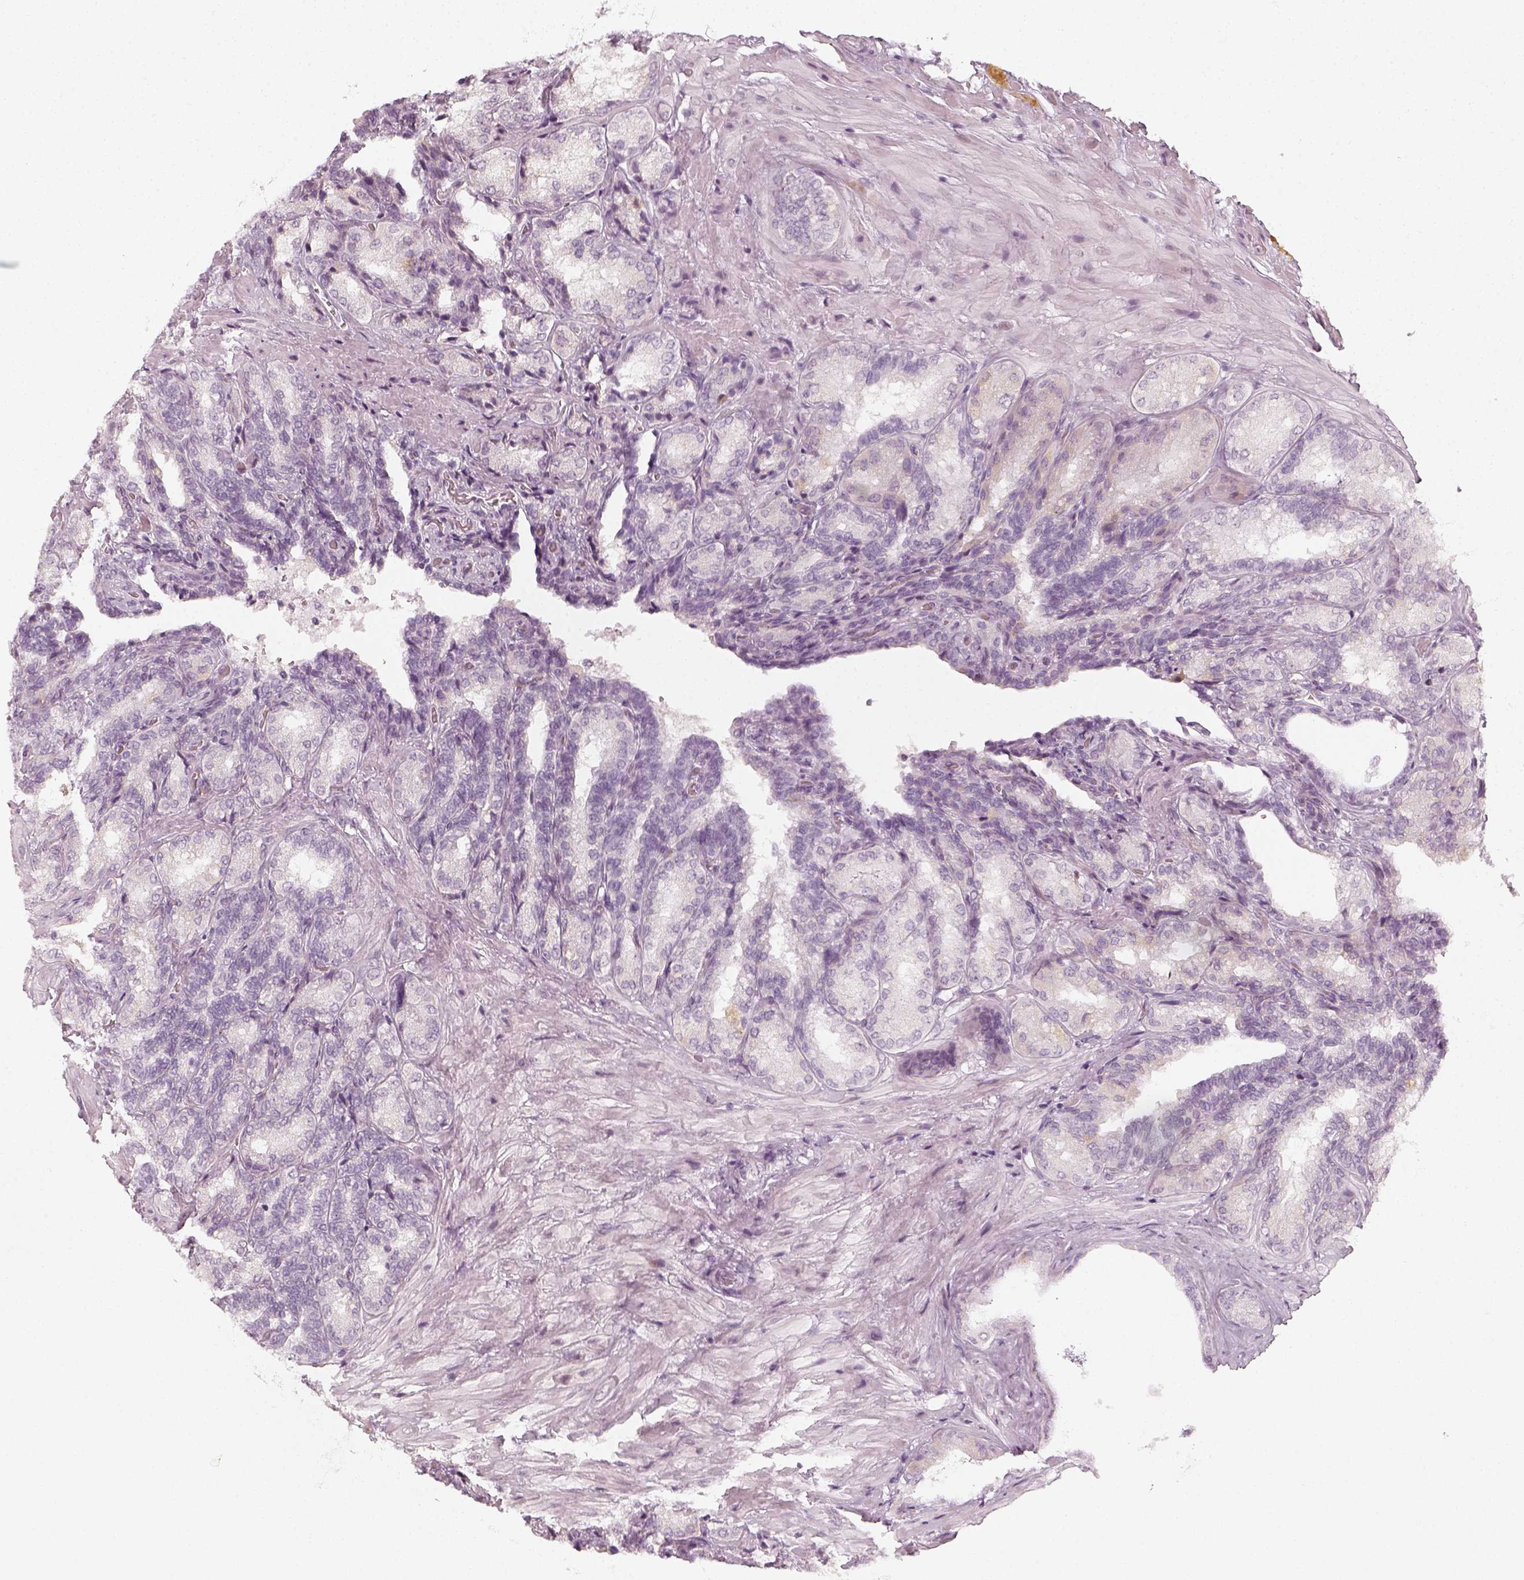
{"staining": {"intensity": "negative", "quantity": "none", "location": "none"}, "tissue": "seminal vesicle", "cell_type": "Glandular cells", "image_type": "normal", "snomed": [{"axis": "morphology", "description": "Normal tissue, NOS"}, {"axis": "topography", "description": "Seminal veicle"}], "caption": "This histopathology image is of normal seminal vesicle stained with immunohistochemistry (IHC) to label a protein in brown with the nuclei are counter-stained blue. There is no expression in glandular cells. Brightfield microscopy of IHC stained with DAB (brown) and hematoxylin (blue), captured at high magnification.", "gene": "KRTAP2", "patient": {"sex": "male", "age": 68}}